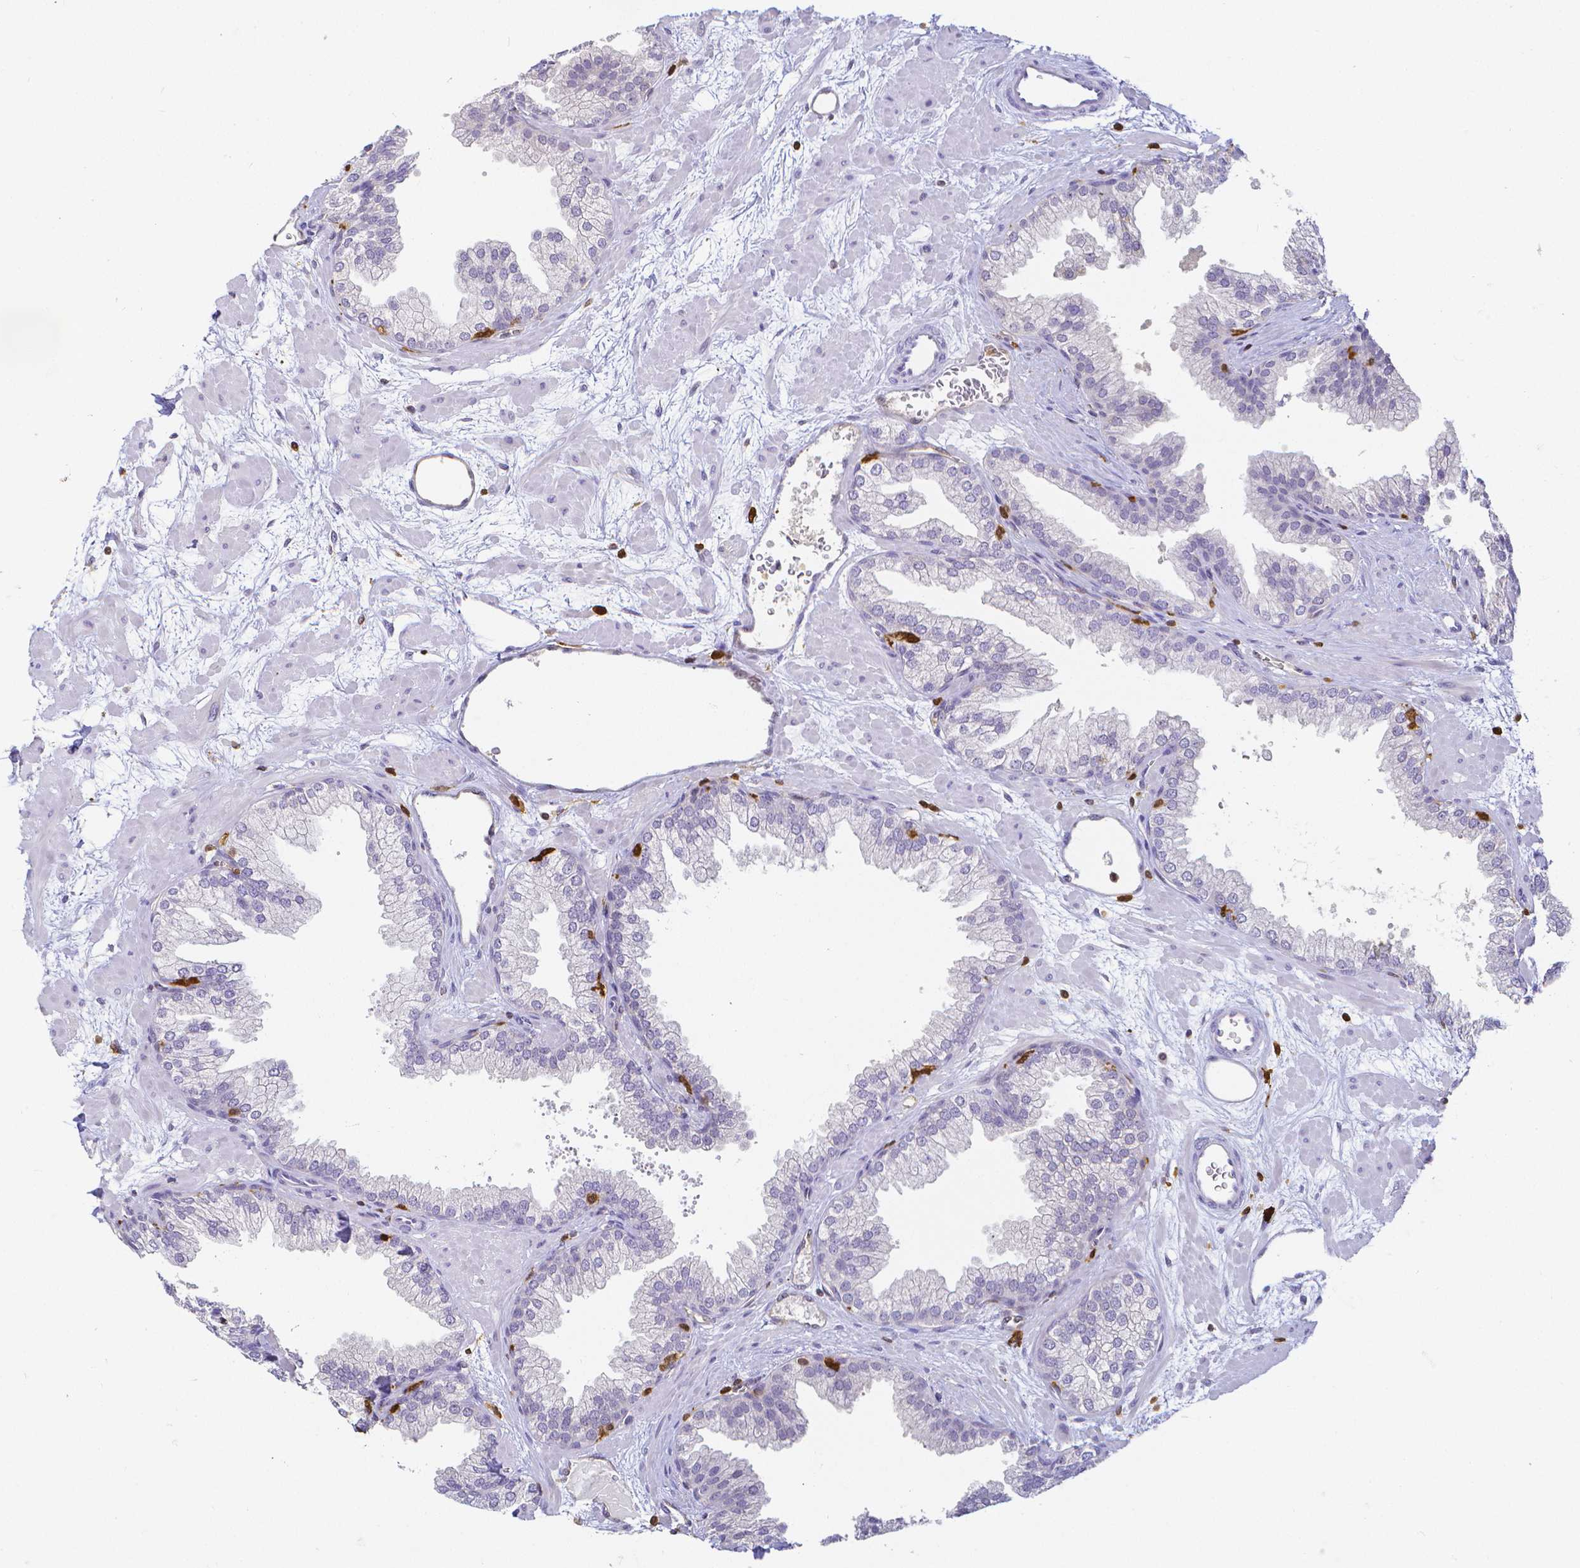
{"staining": {"intensity": "weak", "quantity": "<25%", "location": "cytoplasmic/membranous"}, "tissue": "prostate", "cell_type": "Glandular cells", "image_type": "normal", "snomed": [{"axis": "morphology", "description": "Normal tissue, NOS"}, {"axis": "topography", "description": "Prostate"}], "caption": "This is an immunohistochemistry micrograph of unremarkable human prostate. There is no expression in glandular cells.", "gene": "COTL1", "patient": {"sex": "male", "age": 37}}